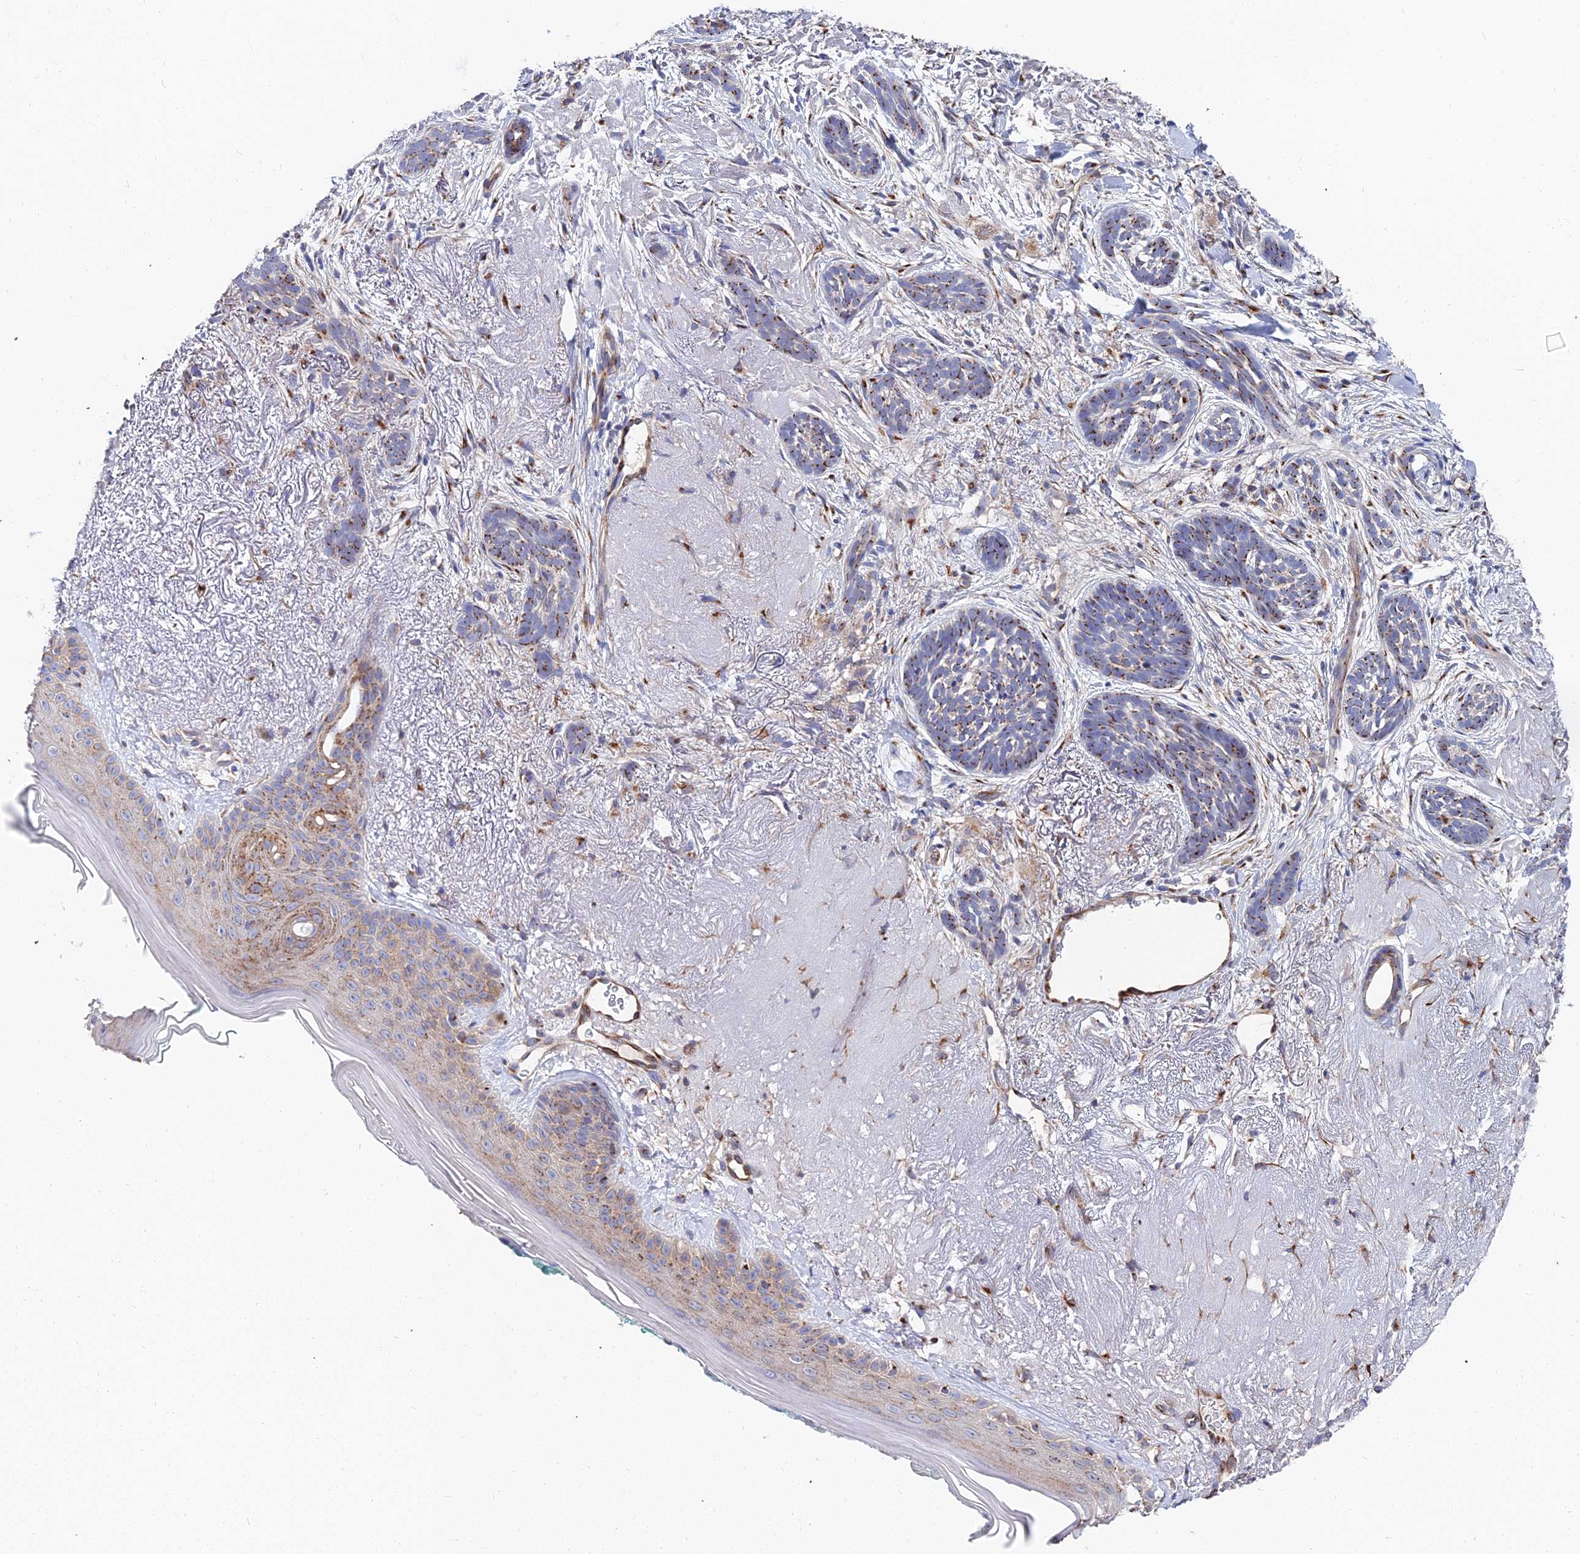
{"staining": {"intensity": "moderate", "quantity": ">75%", "location": "cytoplasmic/membranous"}, "tissue": "skin cancer", "cell_type": "Tumor cells", "image_type": "cancer", "snomed": [{"axis": "morphology", "description": "Basal cell carcinoma"}, {"axis": "topography", "description": "Skin"}], "caption": "The image displays immunohistochemical staining of basal cell carcinoma (skin). There is moderate cytoplasmic/membranous positivity is seen in approximately >75% of tumor cells.", "gene": "BORCS8", "patient": {"sex": "male", "age": 71}}